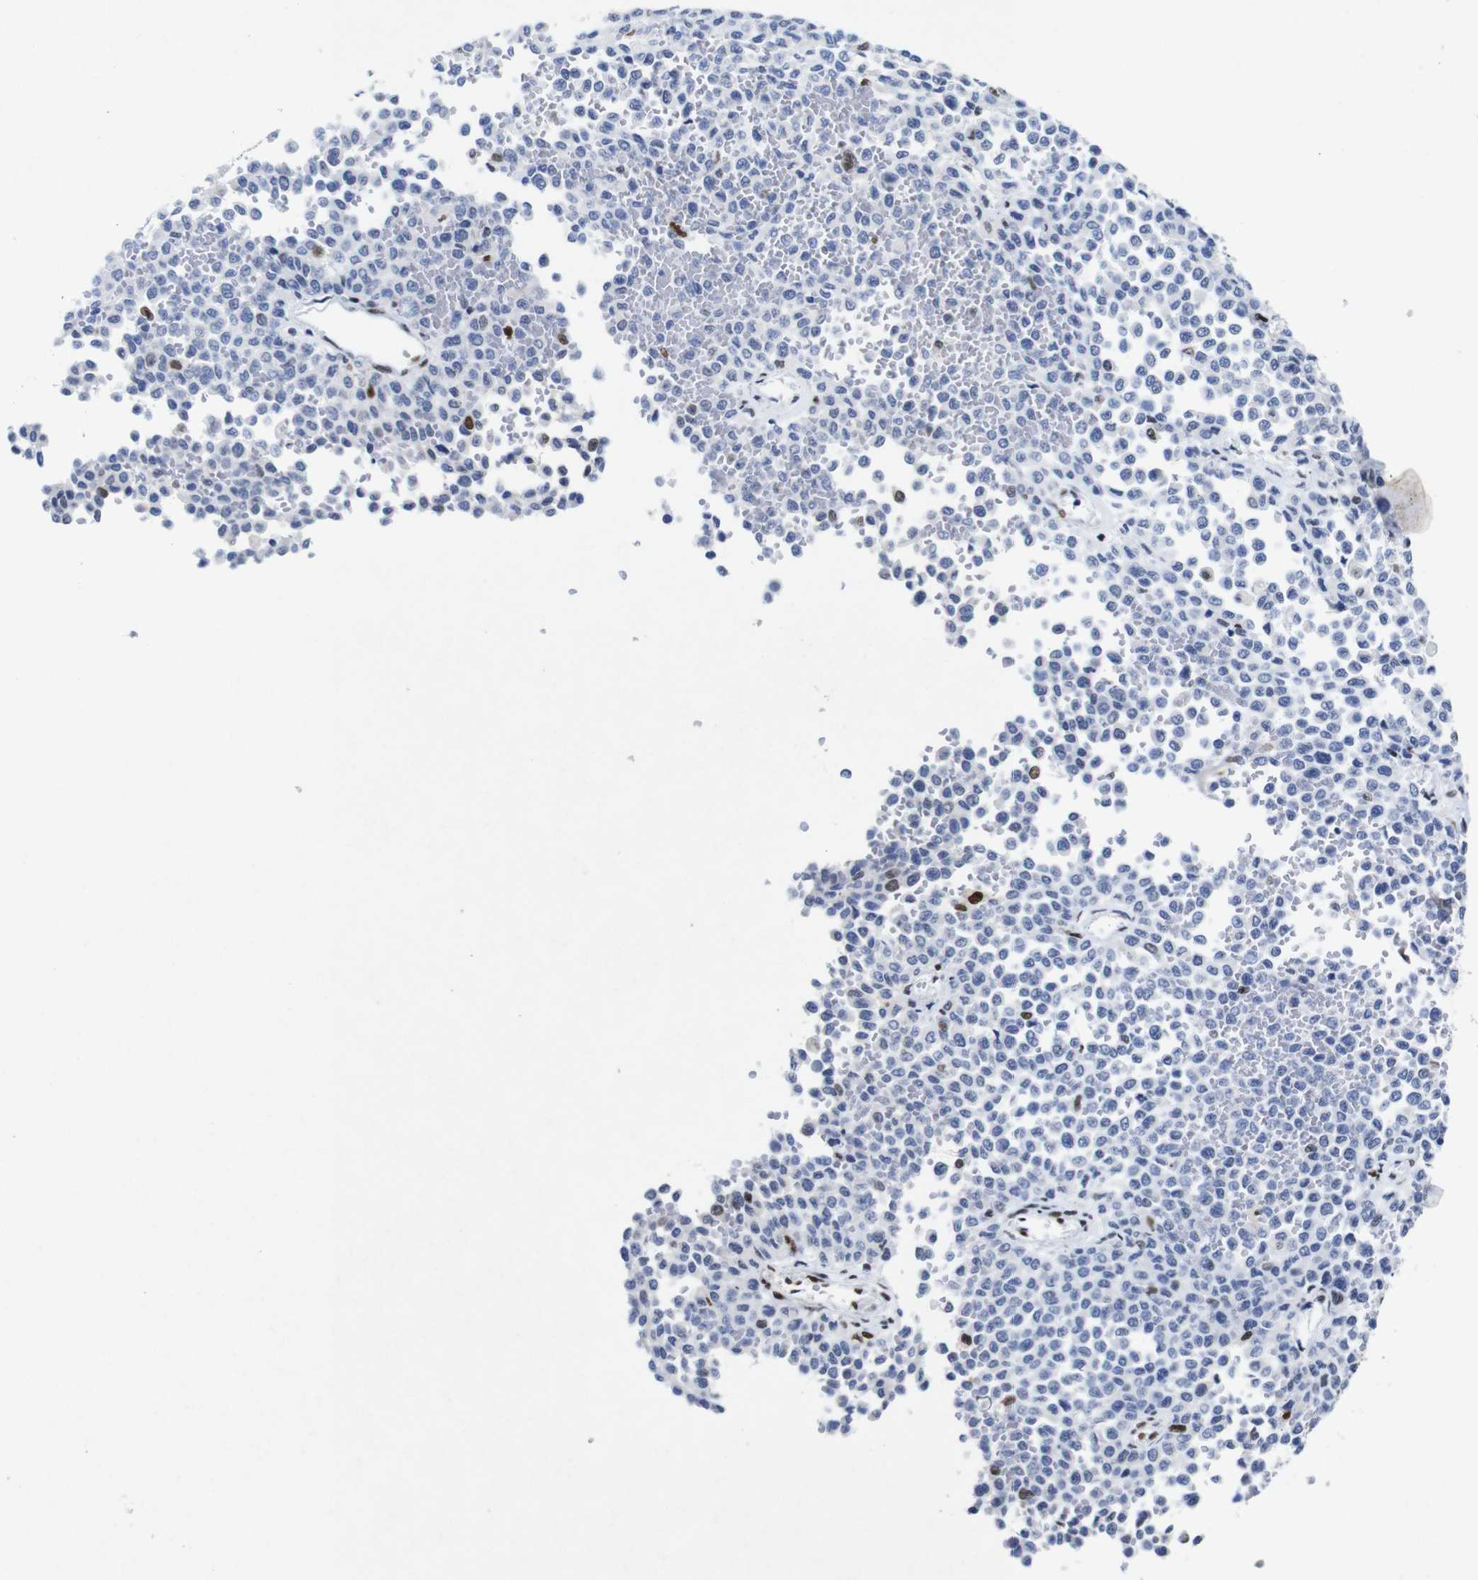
{"staining": {"intensity": "negative", "quantity": "none", "location": "none"}, "tissue": "melanoma", "cell_type": "Tumor cells", "image_type": "cancer", "snomed": [{"axis": "morphology", "description": "Malignant melanoma, Metastatic site"}, {"axis": "topography", "description": "Pancreas"}], "caption": "The image exhibits no significant expression in tumor cells of malignant melanoma (metastatic site).", "gene": "FOSL2", "patient": {"sex": "female", "age": 30}}